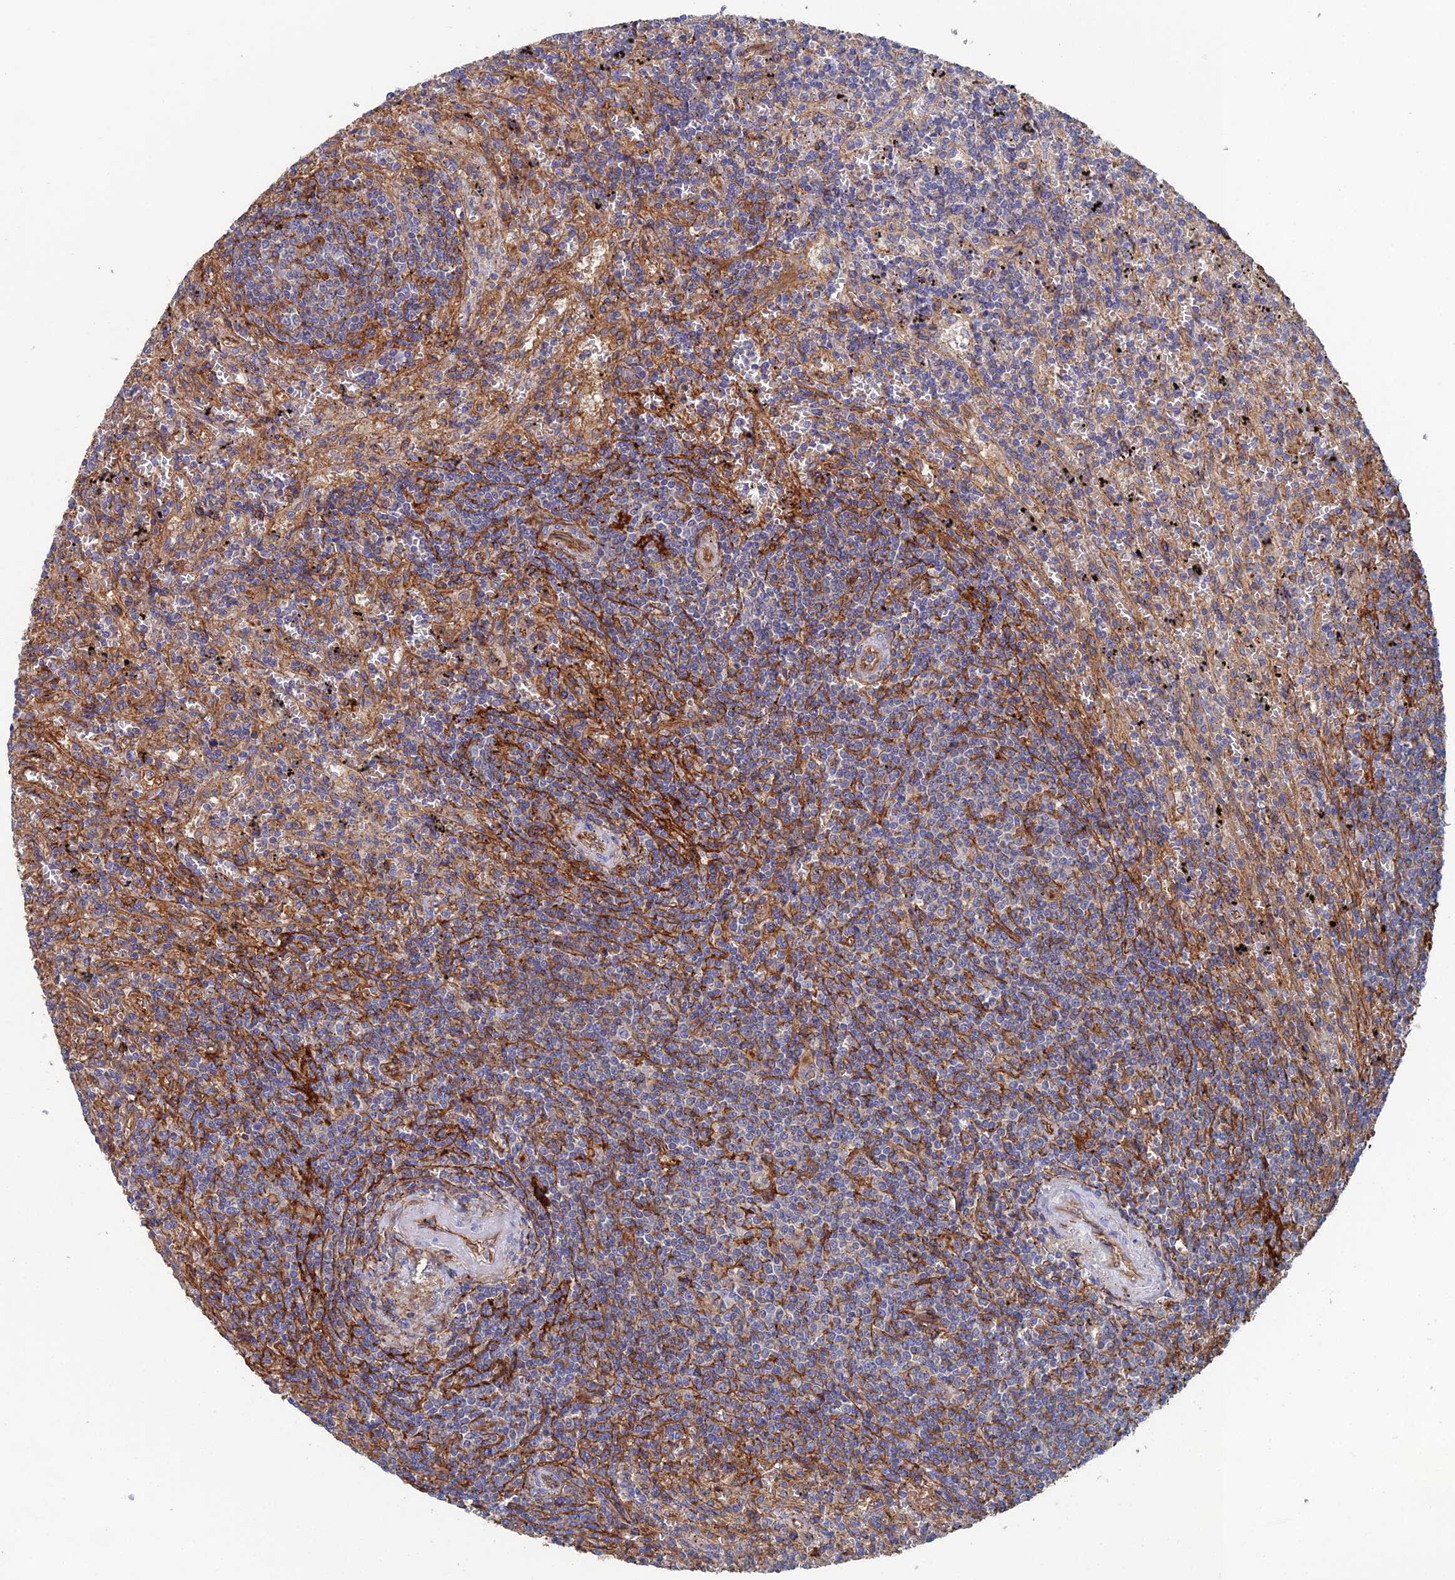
{"staining": {"intensity": "weak", "quantity": "<25%", "location": "cytoplasmic/membranous"}, "tissue": "lymphoma", "cell_type": "Tumor cells", "image_type": "cancer", "snomed": [{"axis": "morphology", "description": "Malignant lymphoma, non-Hodgkin's type, Low grade"}, {"axis": "topography", "description": "Spleen"}], "caption": "This is an immunohistochemistry photomicrograph of human low-grade malignant lymphoma, non-Hodgkin's type. There is no positivity in tumor cells.", "gene": "SNX11", "patient": {"sex": "male", "age": 76}}